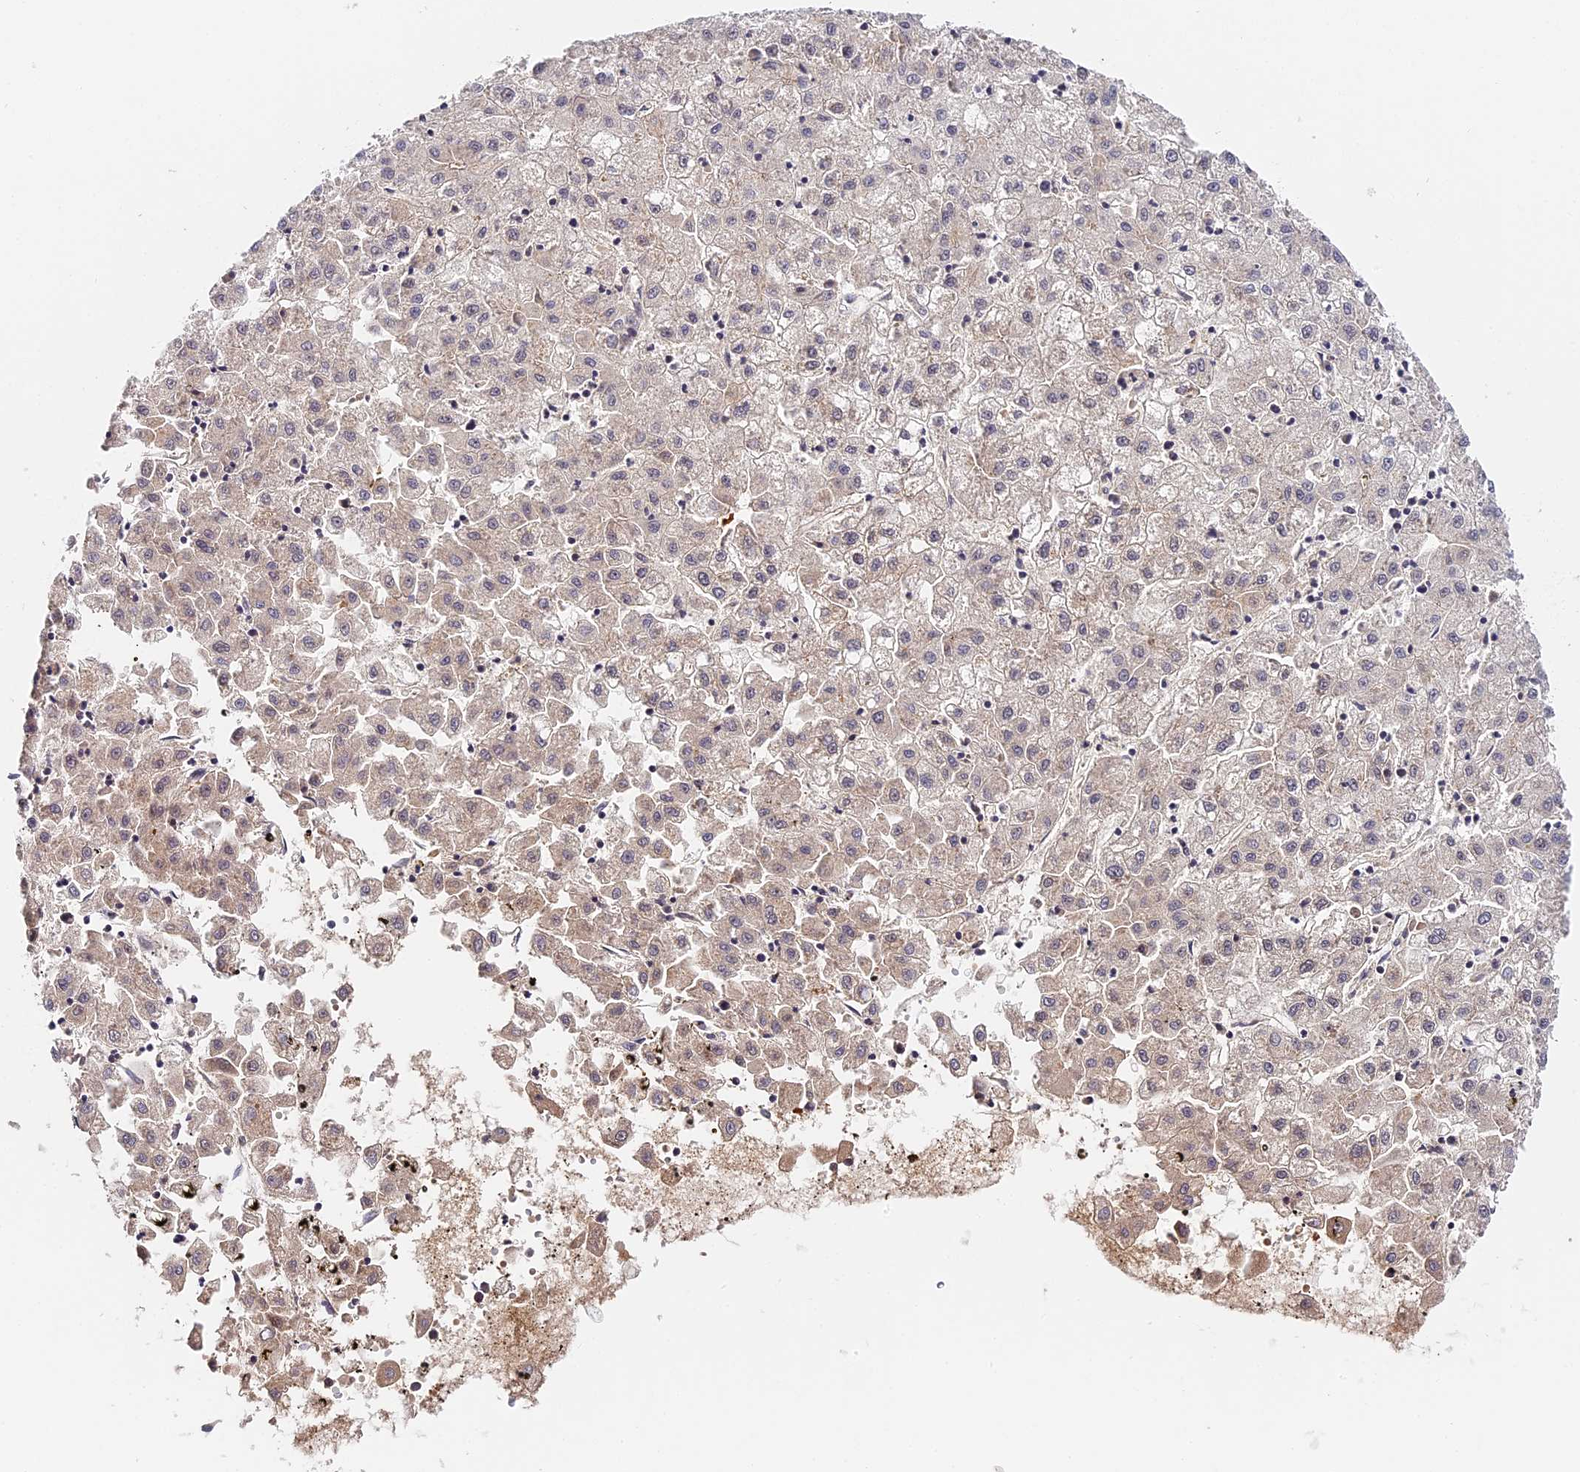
{"staining": {"intensity": "negative", "quantity": "none", "location": "none"}, "tissue": "liver cancer", "cell_type": "Tumor cells", "image_type": "cancer", "snomed": [{"axis": "morphology", "description": "Carcinoma, Hepatocellular, NOS"}, {"axis": "topography", "description": "Liver"}], "caption": "Hepatocellular carcinoma (liver) was stained to show a protein in brown. There is no significant expression in tumor cells. (DAB IHC with hematoxylin counter stain).", "gene": "IMPACT", "patient": {"sex": "male", "age": 72}}